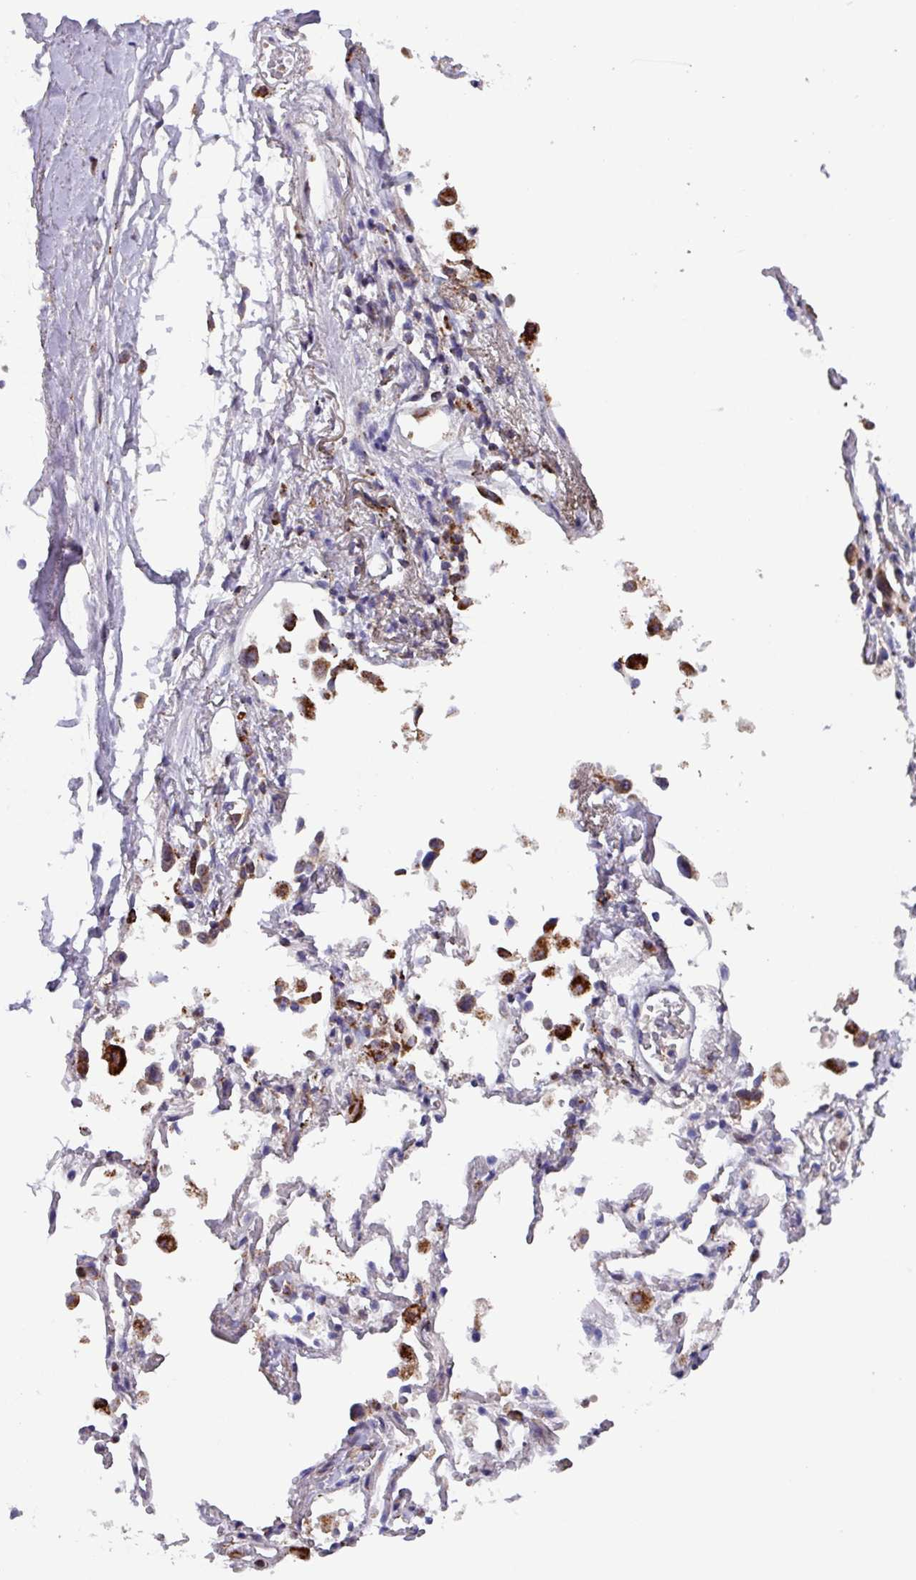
{"staining": {"intensity": "negative", "quantity": "none", "location": "none"}, "tissue": "soft tissue", "cell_type": "Fibroblasts", "image_type": "normal", "snomed": [{"axis": "morphology", "description": "Normal tissue, NOS"}, {"axis": "topography", "description": "Cartilage tissue"}], "caption": "Fibroblasts show no significant expression in normal soft tissue. Nuclei are stained in blue.", "gene": "AKIRIN1", "patient": {"sex": "male", "age": 73}}